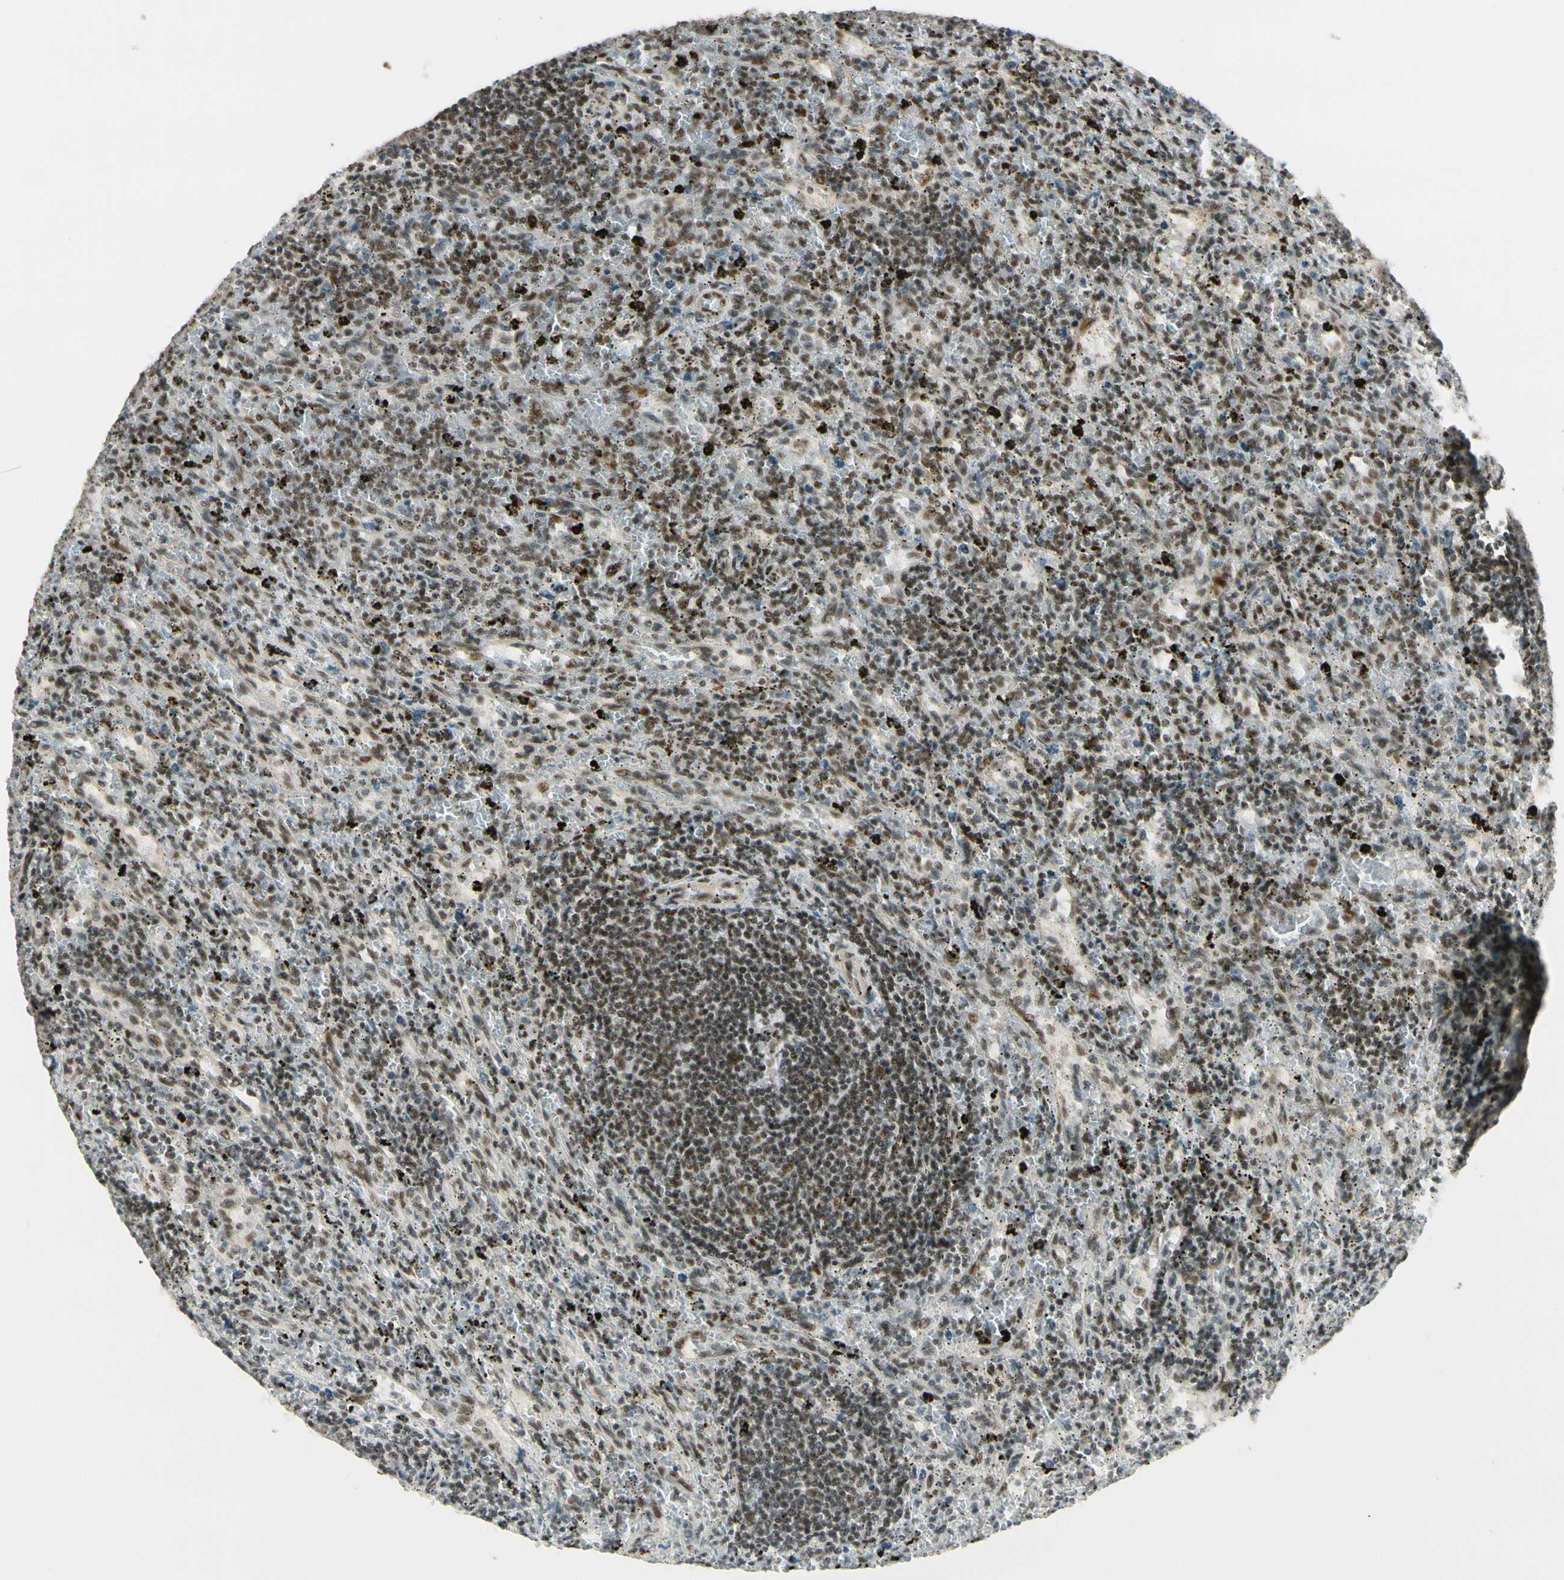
{"staining": {"intensity": "moderate", "quantity": ">75%", "location": "nuclear"}, "tissue": "lymphoma", "cell_type": "Tumor cells", "image_type": "cancer", "snomed": [{"axis": "morphology", "description": "Malignant lymphoma, non-Hodgkin's type, Low grade"}, {"axis": "topography", "description": "Spleen"}], "caption": "Moderate nuclear staining for a protein is appreciated in approximately >75% of tumor cells of lymphoma using IHC.", "gene": "CHAMP1", "patient": {"sex": "male", "age": 76}}